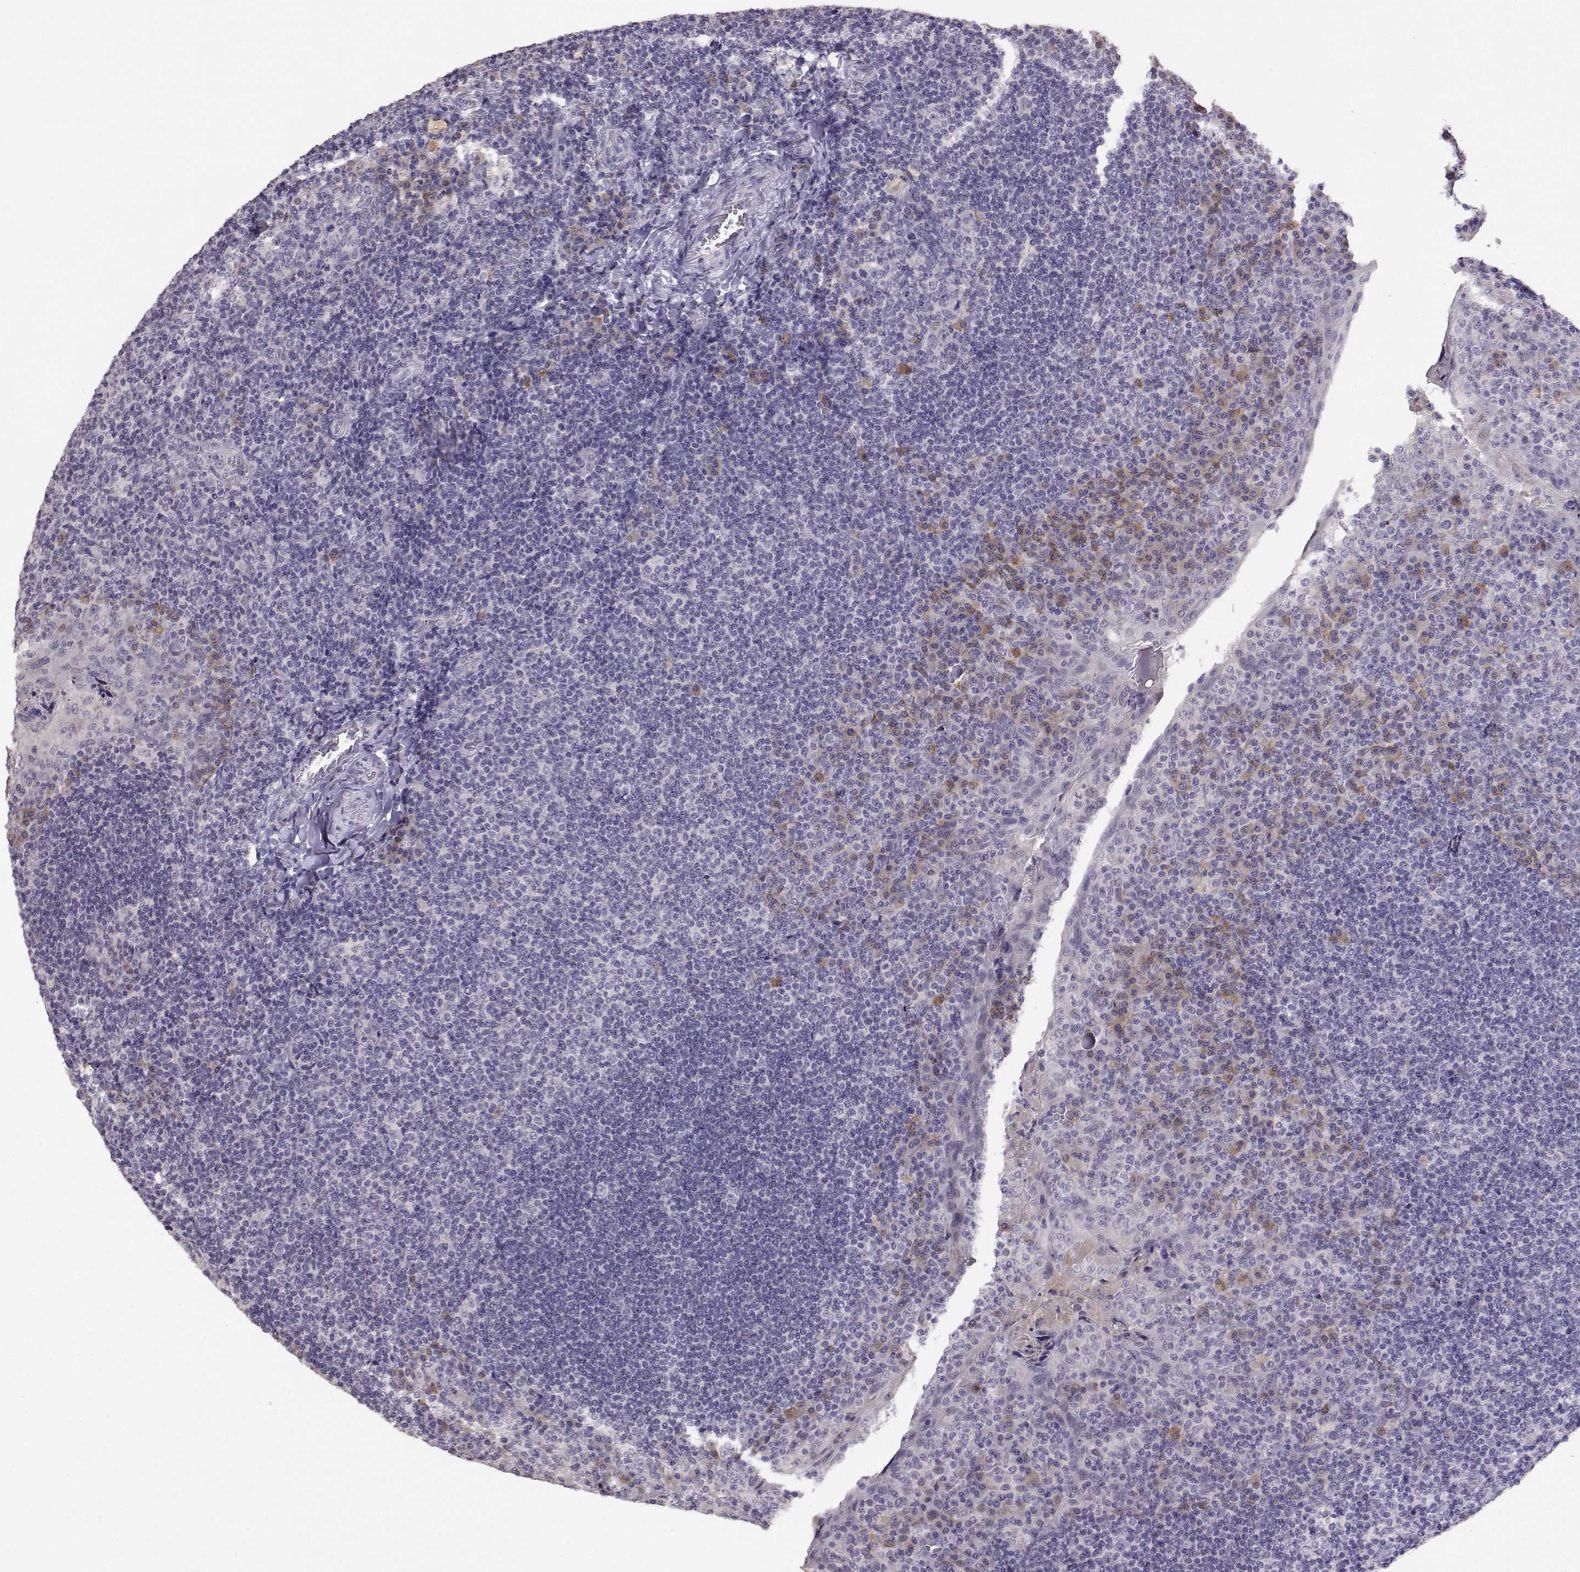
{"staining": {"intensity": "weak", "quantity": "<25%", "location": "cytoplasmic/membranous"}, "tissue": "tonsil", "cell_type": "Germinal center cells", "image_type": "normal", "snomed": [{"axis": "morphology", "description": "Normal tissue, NOS"}, {"axis": "topography", "description": "Tonsil"}], "caption": "IHC image of unremarkable tonsil stained for a protein (brown), which demonstrates no positivity in germinal center cells.", "gene": "TACR1", "patient": {"sex": "male", "age": 17}}